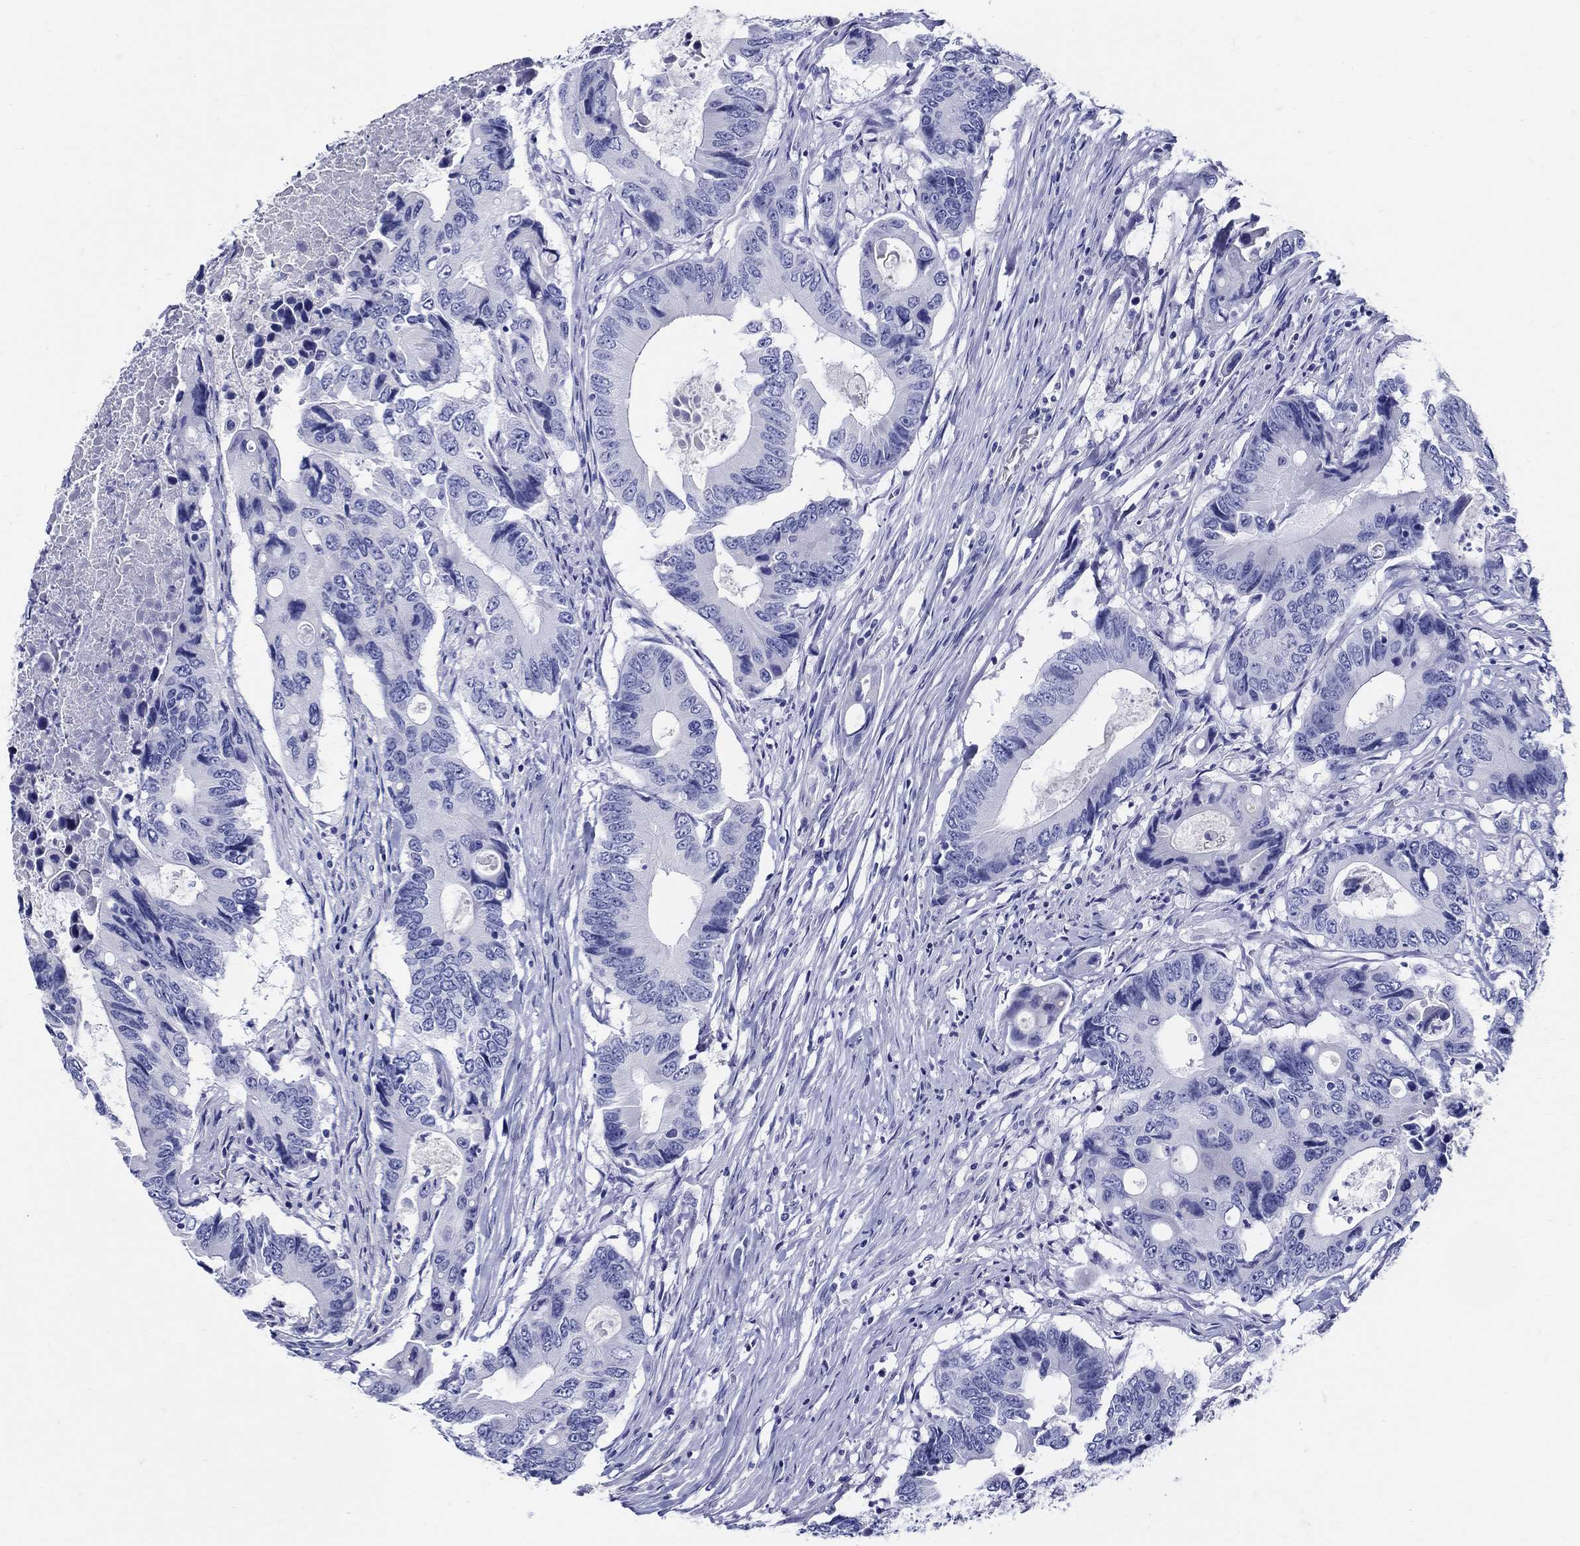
{"staining": {"intensity": "negative", "quantity": "none", "location": "none"}, "tissue": "colorectal cancer", "cell_type": "Tumor cells", "image_type": "cancer", "snomed": [{"axis": "morphology", "description": "Adenocarcinoma, NOS"}, {"axis": "topography", "description": "Colon"}], "caption": "Colorectal cancer stained for a protein using IHC displays no positivity tumor cells.", "gene": "CRYGS", "patient": {"sex": "female", "age": 90}}